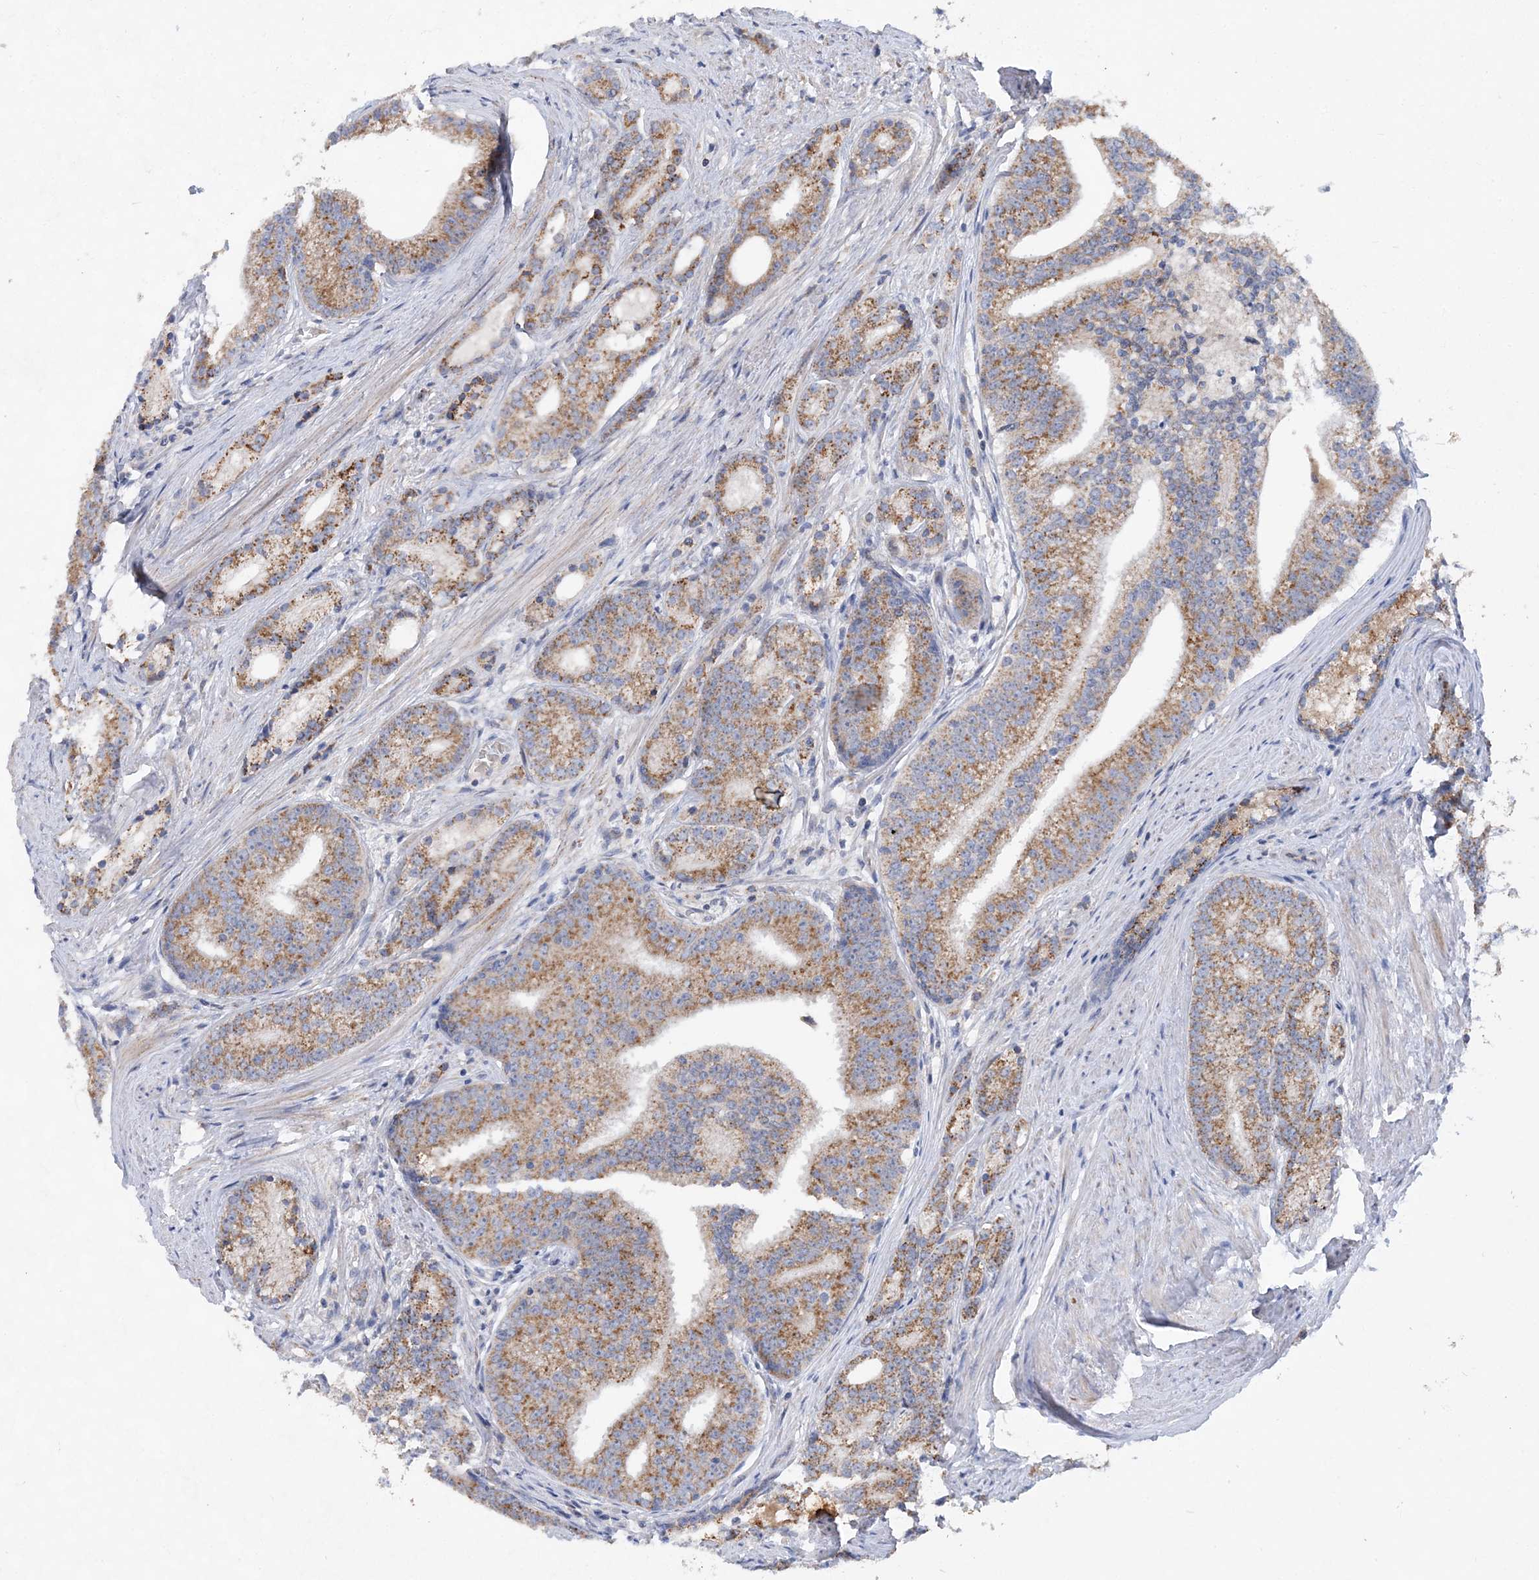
{"staining": {"intensity": "moderate", "quantity": ">75%", "location": "cytoplasmic/membranous"}, "tissue": "prostate cancer", "cell_type": "Tumor cells", "image_type": "cancer", "snomed": [{"axis": "morphology", "description": "Adenocarcinoma, Low grade"}, {"axis": "topography", "description": "Prostate"}], "caption": "Immunohistochemical staining of human prostate cancer shows moderate cytoplasmic/membranous protein positivity in approximately >75% of tumor cells.", "gene": "TRAPPC13", "patient": {"sex": "male", "age": 71}}